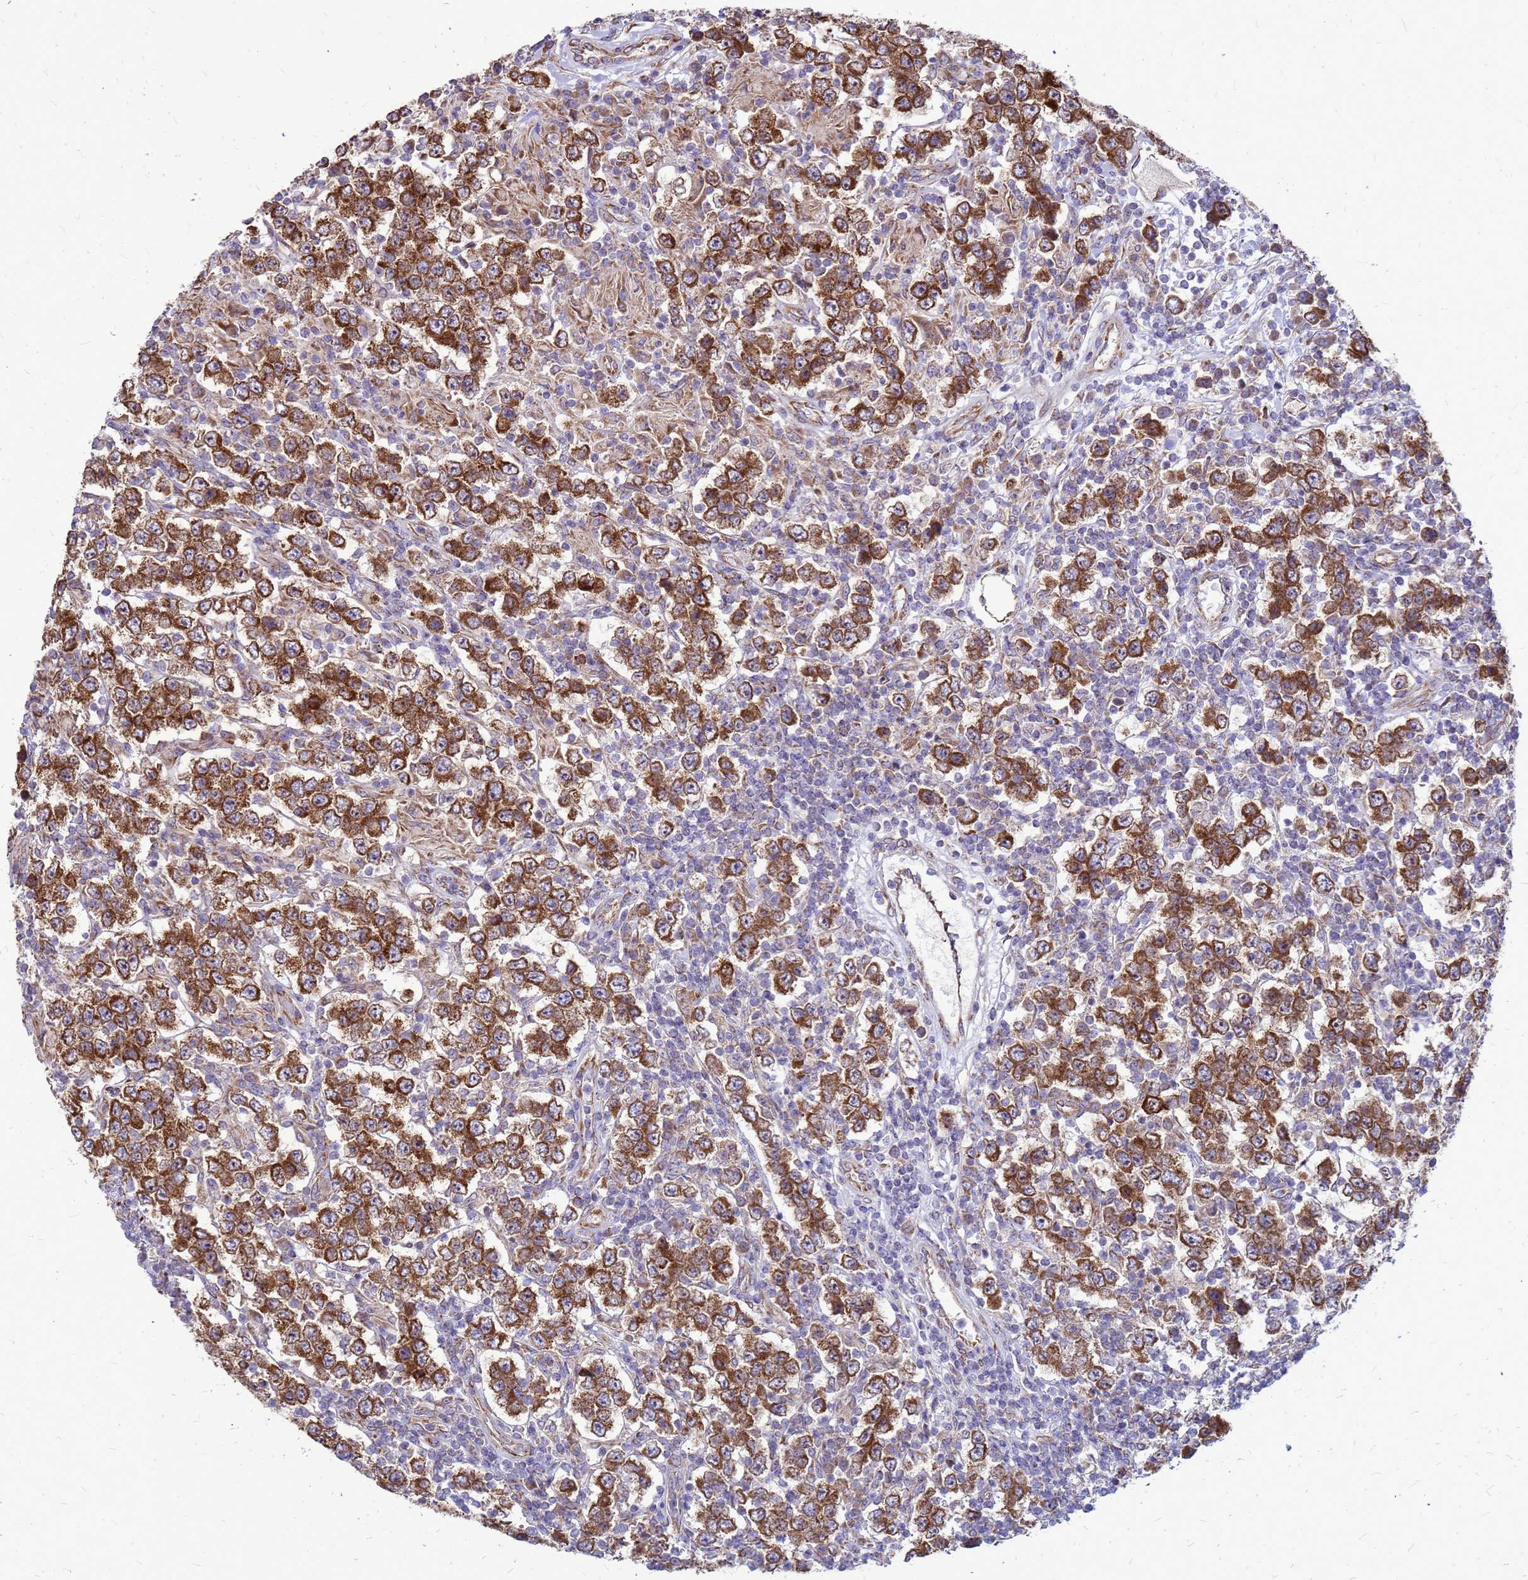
{"staining": {"intensity": "strong", "quantity": ">75%", "location": "cytoplasmic/membranous"}, "tissue": "testis cancer", "cell_type": "Tumor cells", "image_type": "cancer", "snomed": [{"axis": "morphology", "description": "Normal tissue, NOS"}, {"axis": "morphology", "description": "Urothelial carcinoma, High grade"}, {"axis": "morphology", "description": "Seminoma, NOS"}, {"axis": "morphology", "description": "Carcinoma, Embryonal, NOS"}, {"axis": "topography", "description": "Urinary bladder"}, {"axis": "topography", "description": "Testis"}], "caption": "IHC (DAB) staining of human testis cancer (embryonal carcinoma) demonstrates strong cytoplasmic/membranous protein expression in about >75% of tumor cells.", "gene": "FSTL4", "patient": {"sex": "male", "age": 41}}